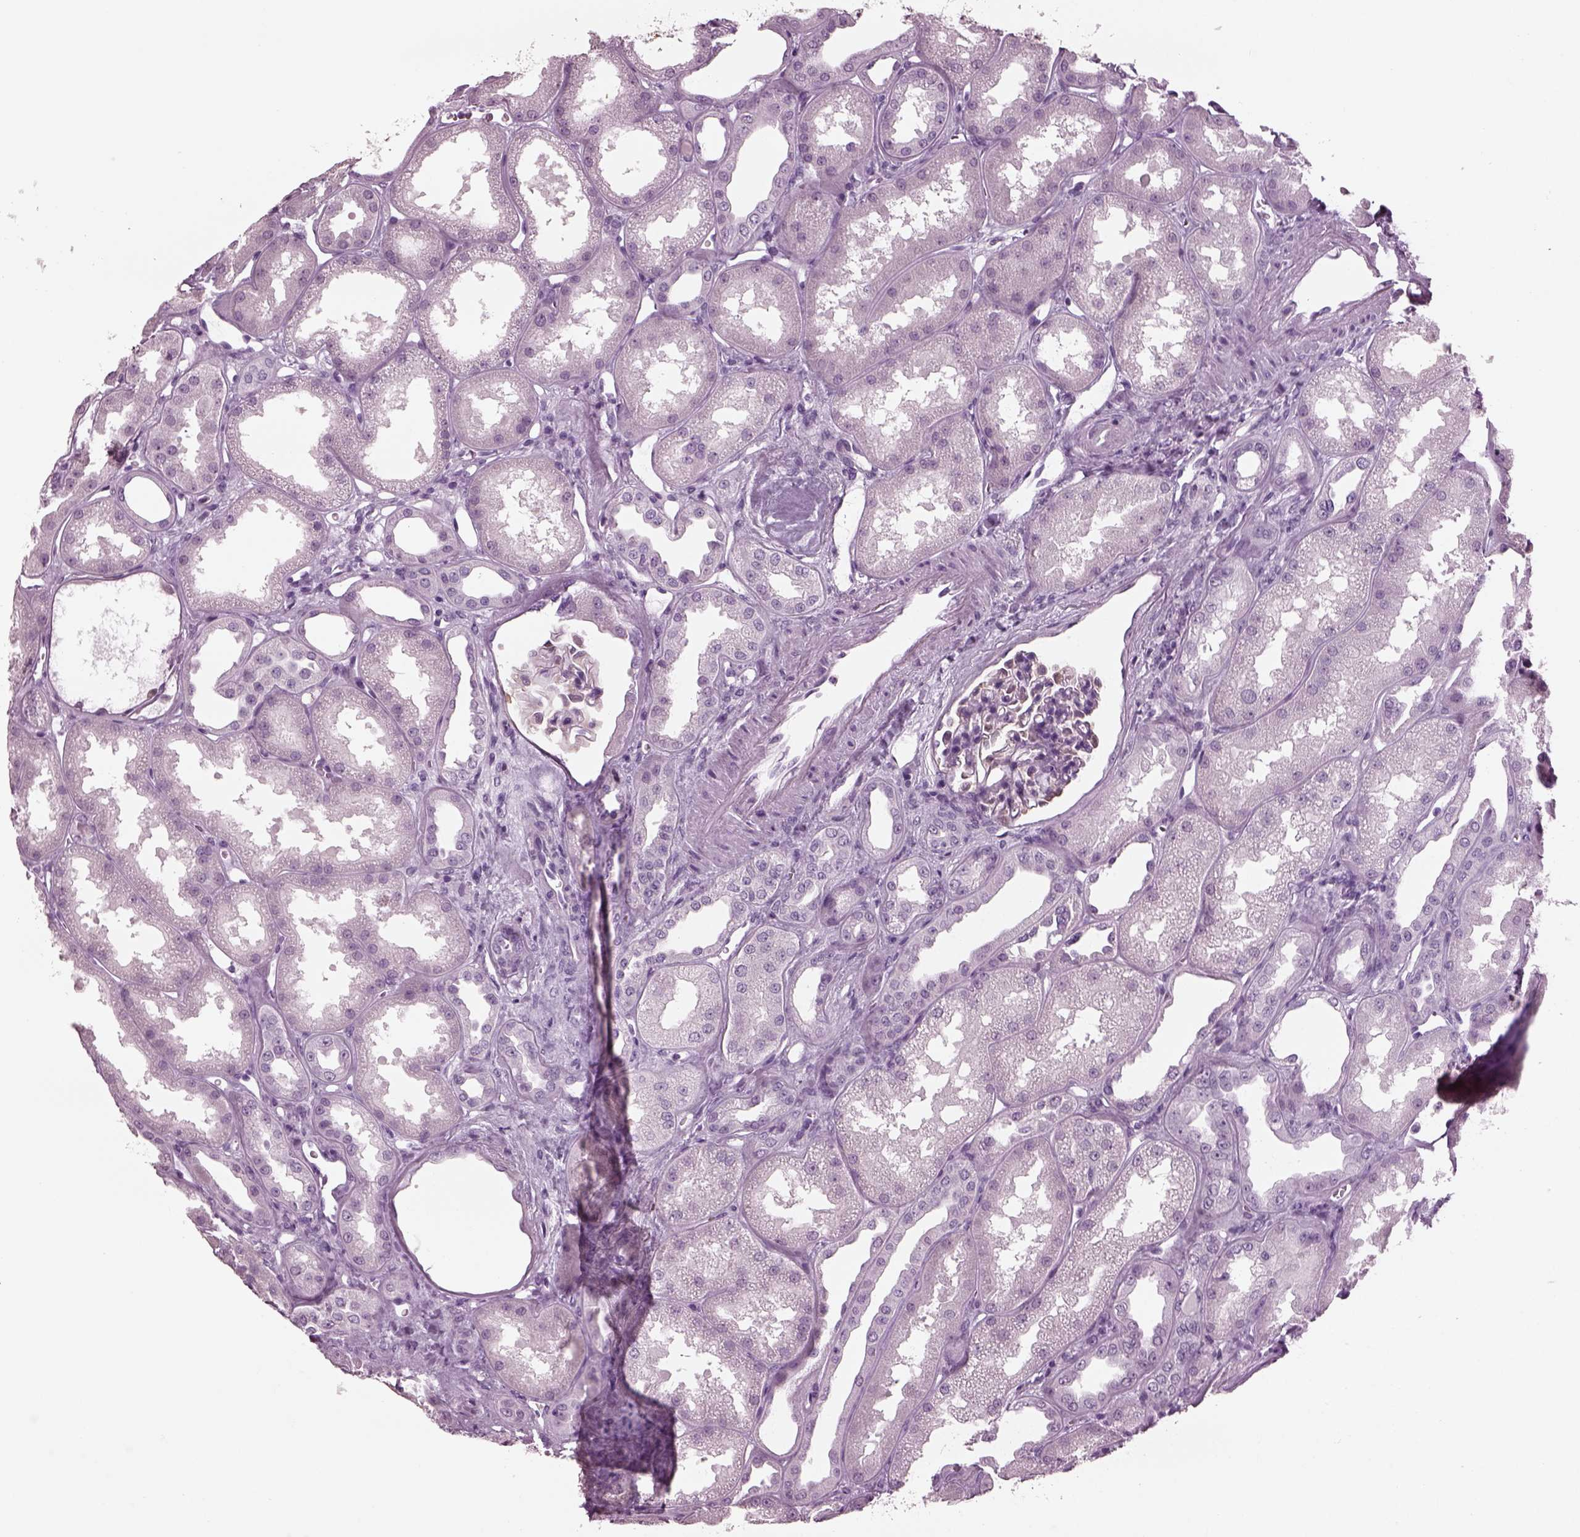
{"staining": {"intensity": "weak", "quantity": "<25%", "location": "cytoplasmic/membranous"}, "tissue": "kidney", "cell_type": "Cells in glomeruli", "image_type": "normal", "snomed": [{"axis": "morphology", "description": "Normal tissue, NOS"}, {"axis": "topography", "description": "Kidney"}], "caption": "Kidney stained for a protein using immunohistochemistry demonstrates no positivity cells in glomeruli.", "gene": "TPPP2", "patient": {"sex": "male", "age": 61}}